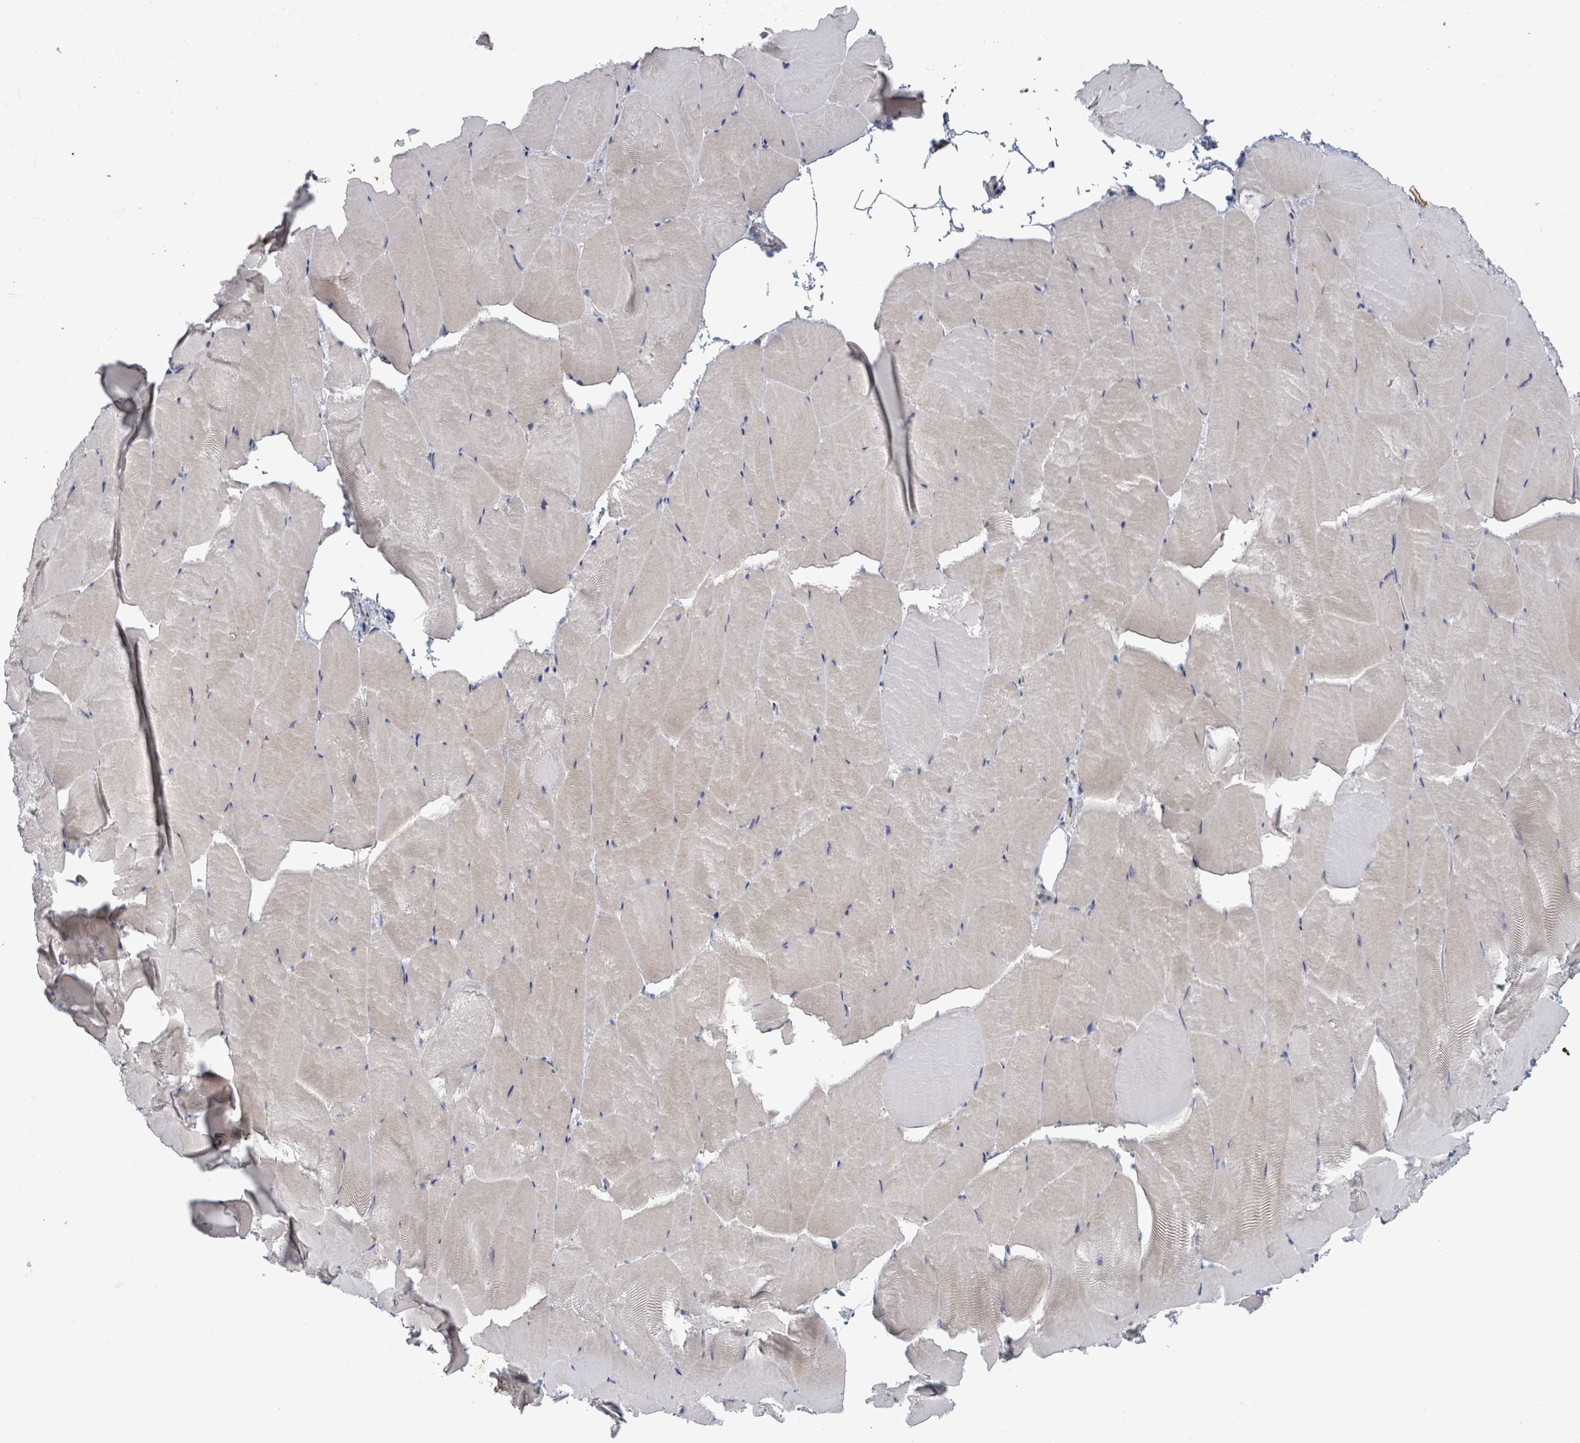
{"staining": {"intensity": "weak", "quantity": "<25%", "location": "cytoplasmic/membranous"}, "tissue": "skeletal muscle", "cell_type": "Myocytes", "image_type": "normal", "snomed": [{"axis": "morphology", "description": "Normal tissue, NOS"}, {"axis": "topography", "description": "Skeletal muscle"}], "caption": "Histopathology image shows no significant protein staining in myocytes of benign skeletal muscle. The staining was performed using DAB to visualize the protein expression in brown, while the nuclei were stained in blue with hematoxylin (Magnification: 20x).", "gene": "ASB12", "patient": {"sex": "female", "age": 64}}